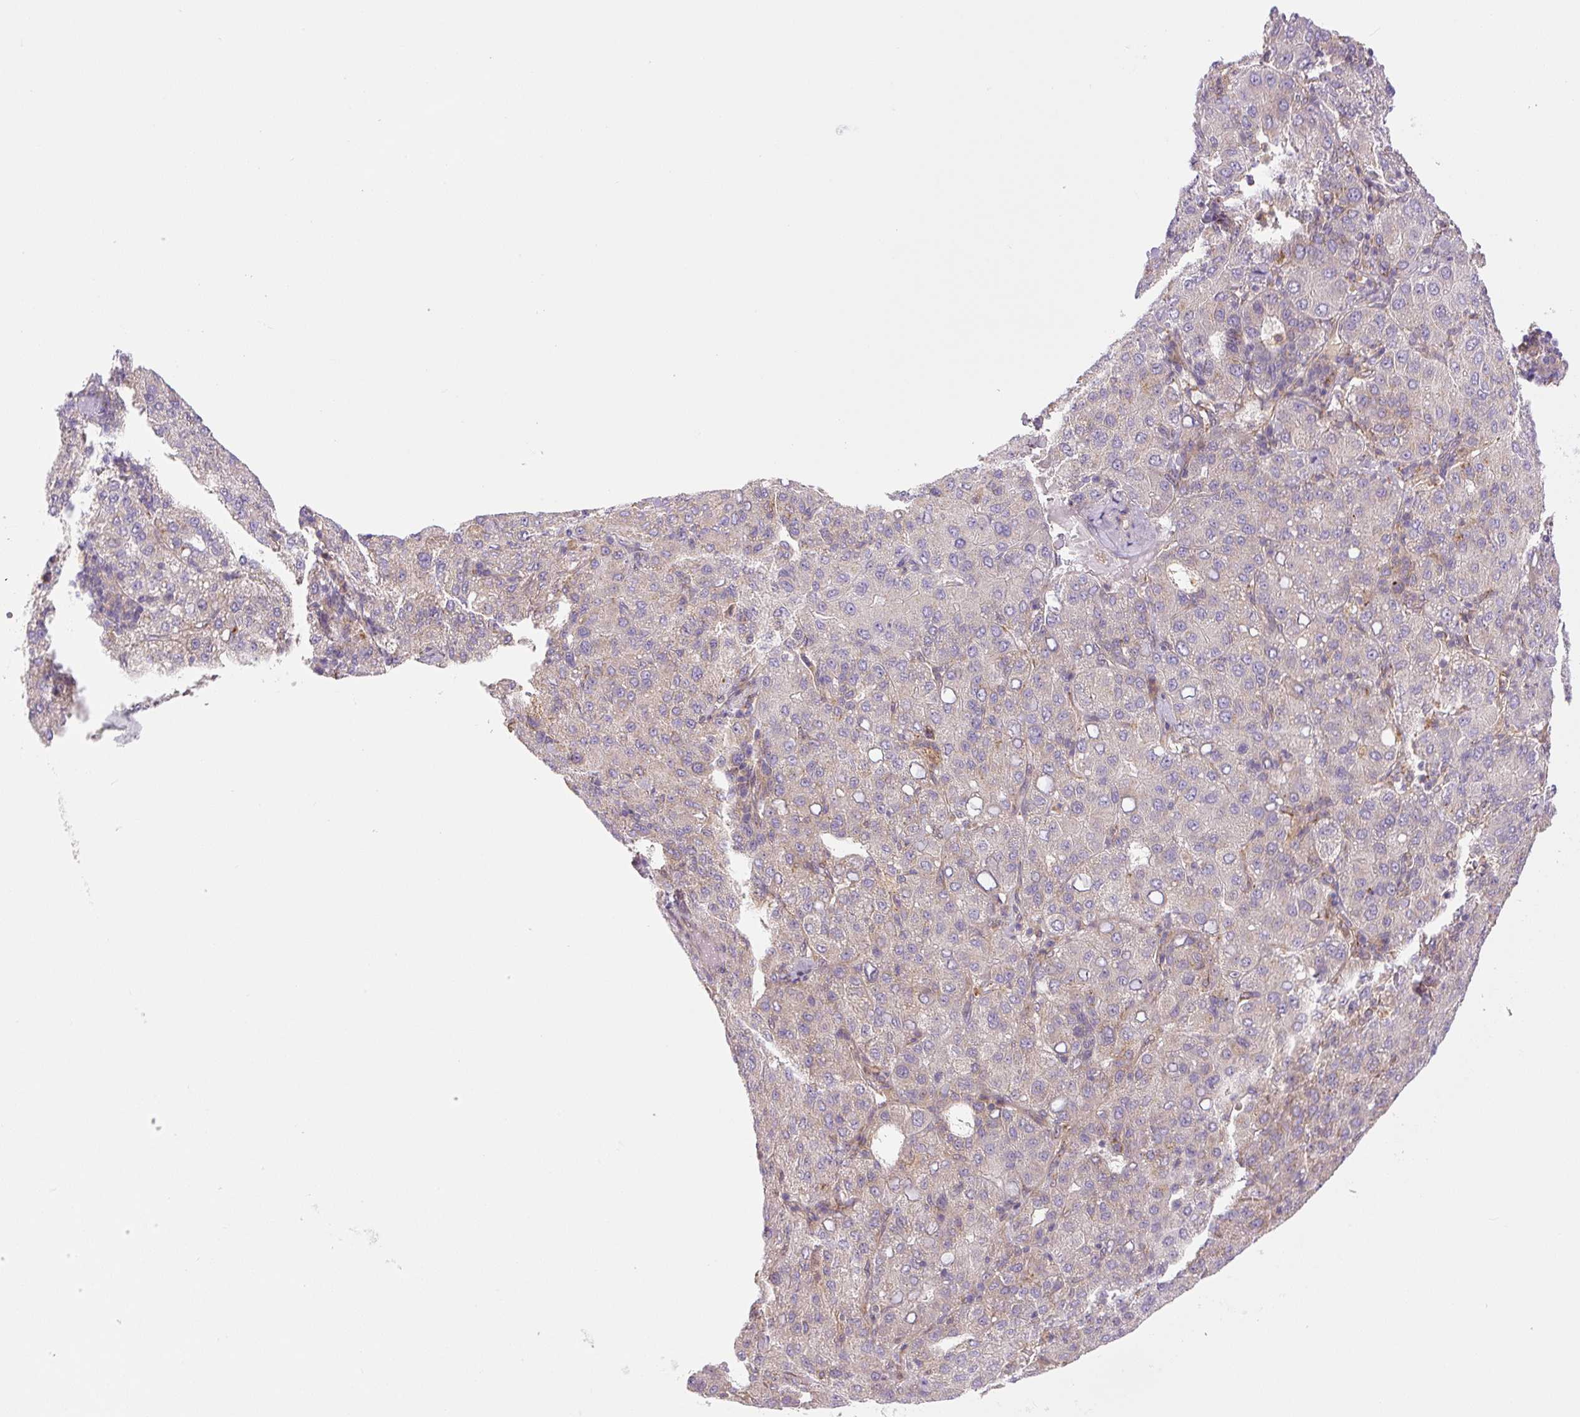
{"staining": {"intensity": "negative", "quantity": "none", "location": "none"}, "tissue": "liver cancer", "cell_type": "Tumor cells", "image_type": "cancer", "snomed": [{"axis": "morphology", "description": "Carcinoma, Hepatocellular, NOS"}, {"axis": "topography", "description": "Liver"}], "caption": "The IHC photomicrograph has no significant positivity in tumor cells of liver cancer tissue. Nuclei are stained in blue.", "gene": "ZSWIM7", "patient": {"sex": "male", "age": 65}}